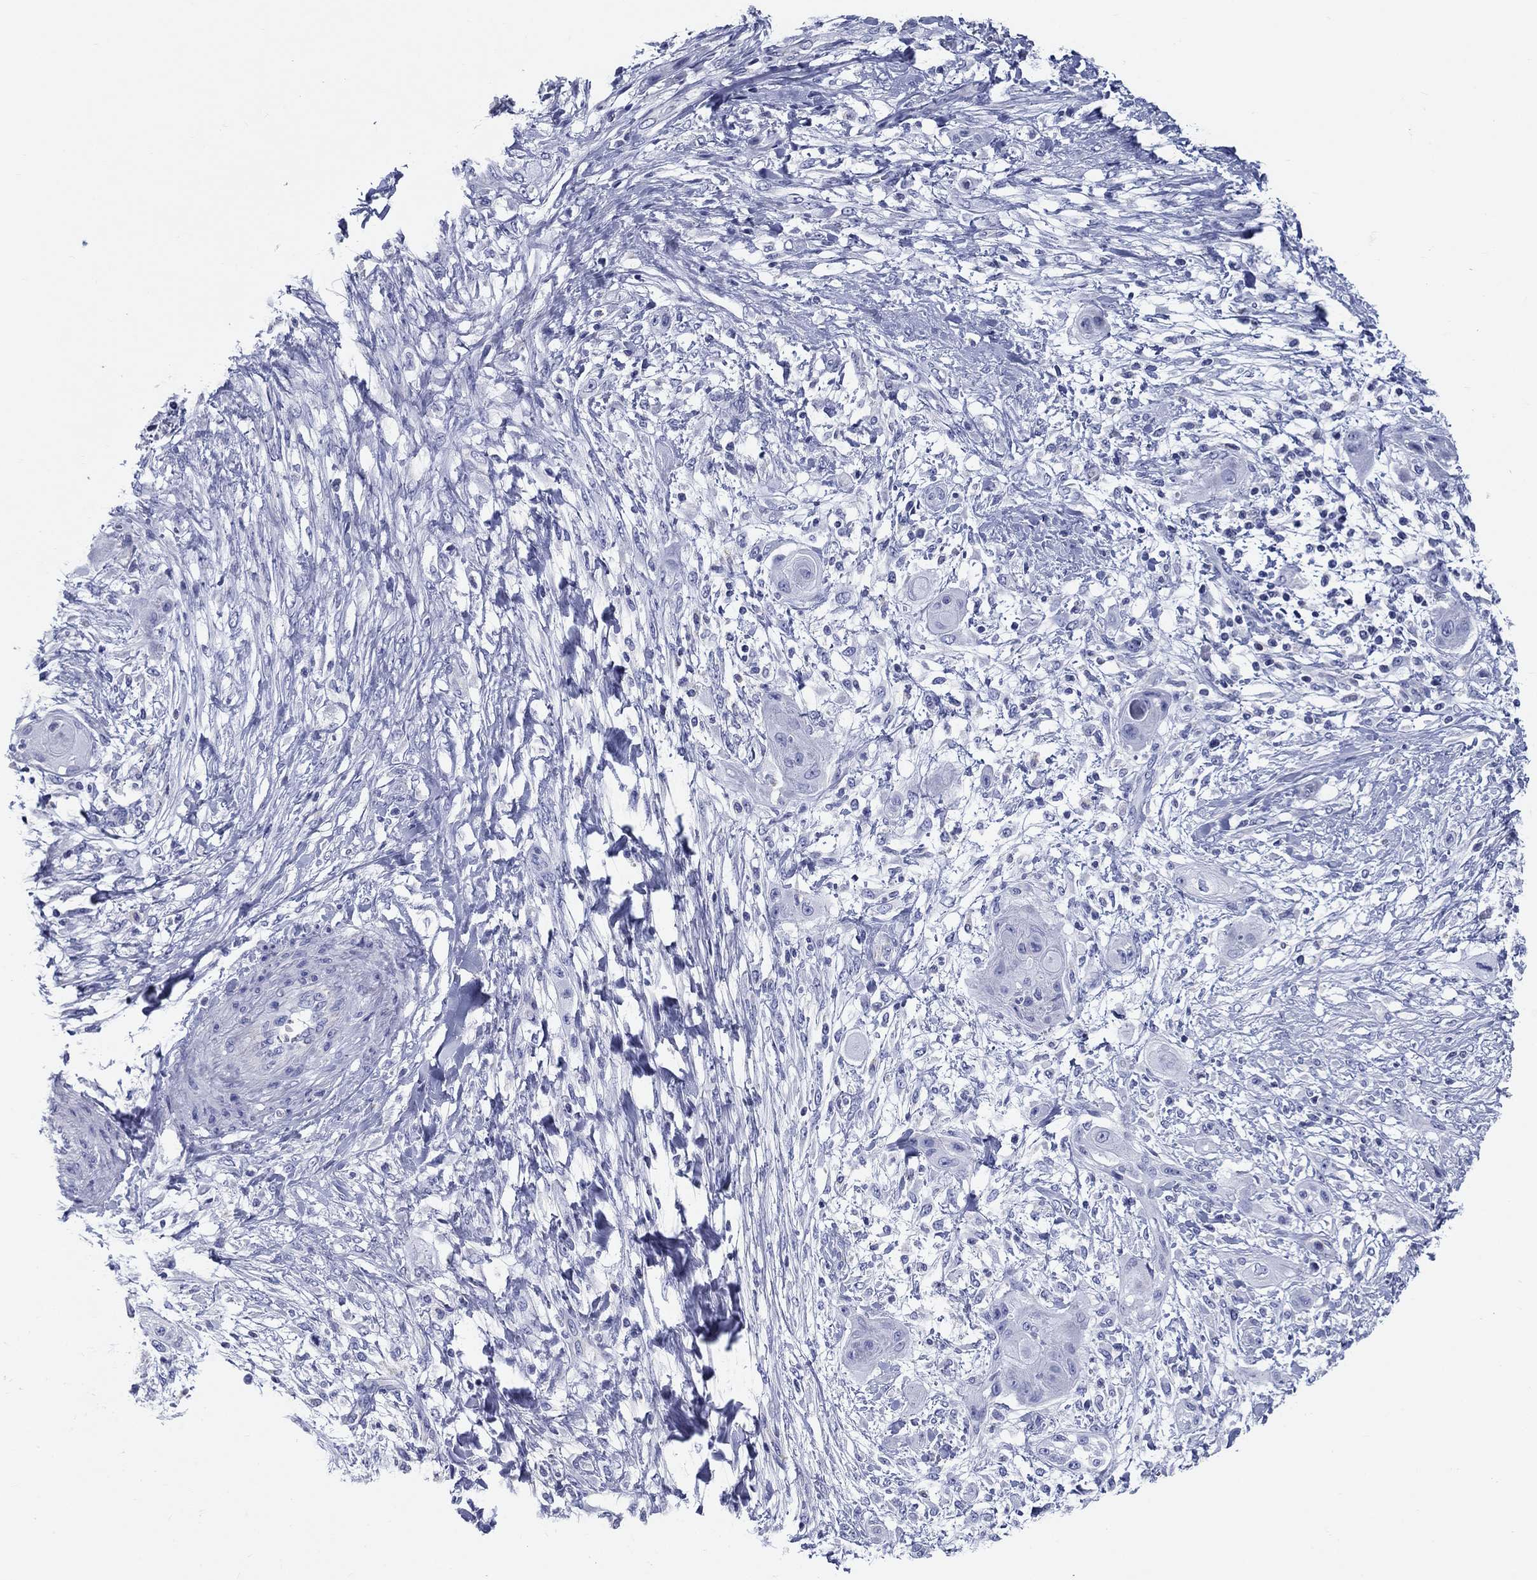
{"staining": {"intensity": "negative", "quantity": "none", "location": "none"}, "tissue": "skin cancer", "cell_type": "Tumor cells", "image_type": "cancer", "snomed": [{"axis": "morphology", "description": "Squamous cell carcinoma, NOS"}, {"axis": "topography", "description": "Skin"}], "caption": "IHC image of neoplastic tissue: human skin squamous cell carcinoma stained with DAB demonstrates no significant protein positivity in tumor cells.", "gene": "UPB1", "patient": {"sex": "male", "age": 62}}